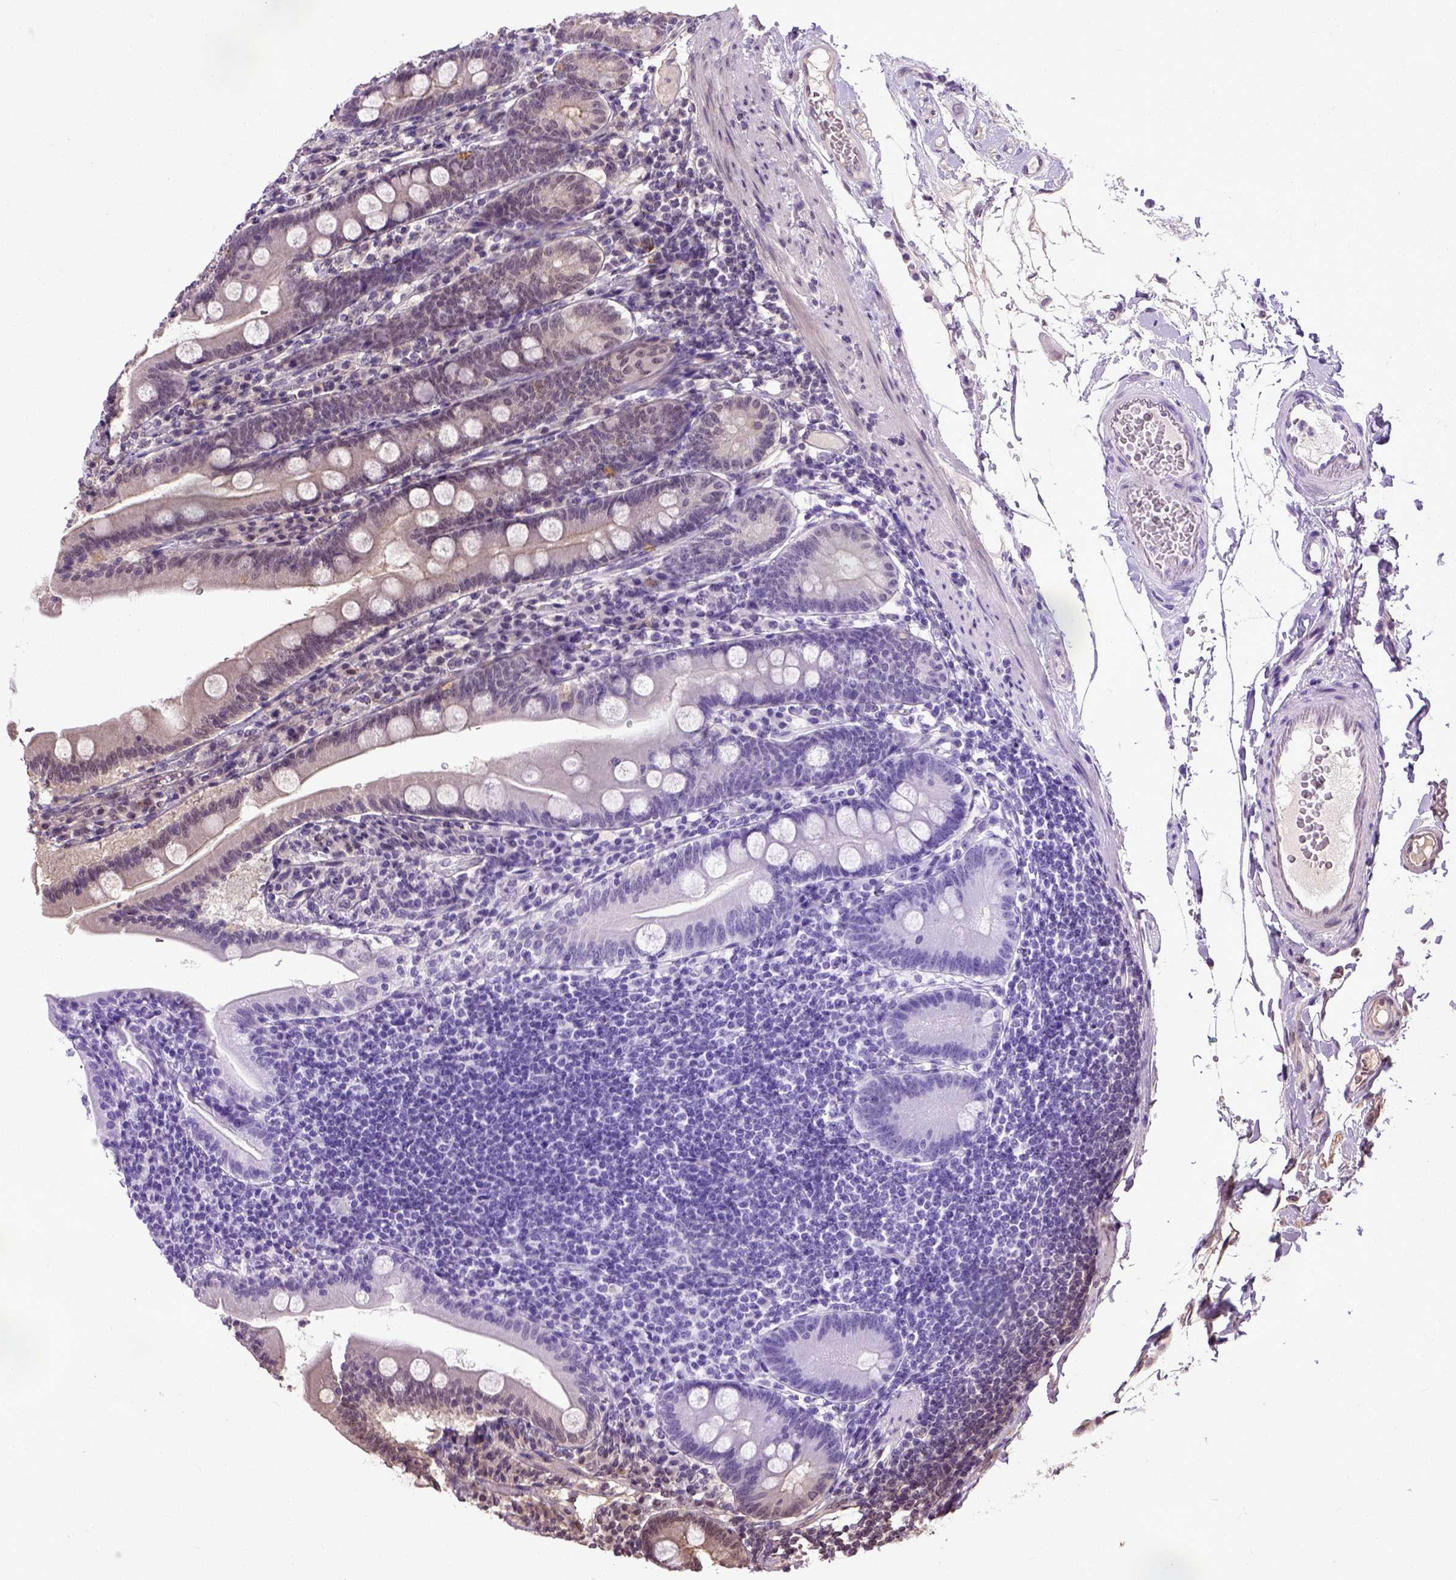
{"staining": {"intensity": "moderate", "quantity": "25%-75%", "location": "cytoplasmic/membranous,nuclear"}, "tissue": "duodenum", "cell_type": "Glandular cells", "image_type": "normal", "snomed": [{"axis": "morphology", "description": "Normal tissue, NOS"}, {"axis": "topography", "description": "Duodenum"}], "caption": "Duodenum stained with a brown dye reveals moderate cytoplasmic/membranous,nuclear positive positivity in about 25%-75% of glandular cells.", "gene": "UBA3", "patient": {"sex": "female", "age": 67}}